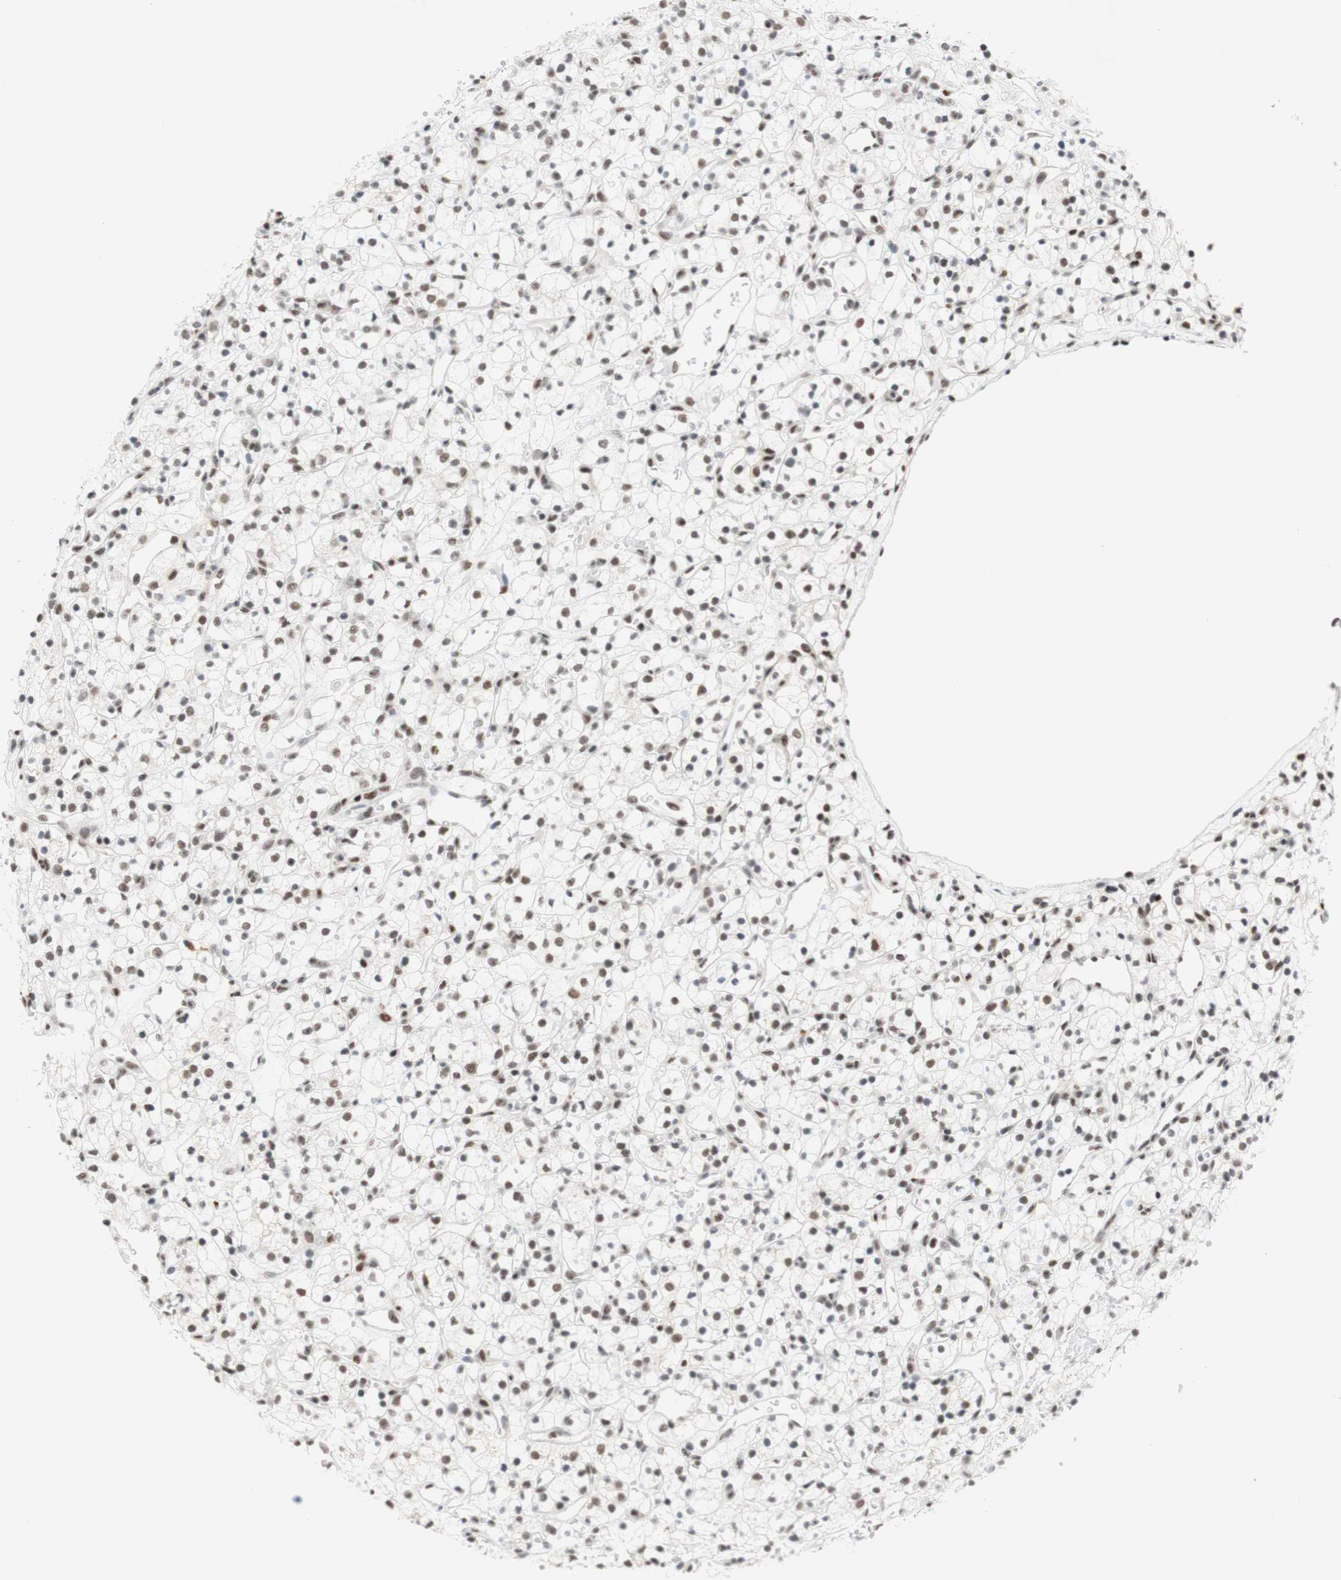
{"staining": {"intensity": "moderate", "quantity": ">75%", "location": "nuclear"}, "tissue": "renal cancer", "cell_type": "Tumor cells", "image_type": "cancer", "snomed": [{"axis": "morphology", "description": "Adenocarcinoma, NOS"}, {"axis": "topography", "description": "Kidney"}], "caption": "Brown immunohistochemical staining in renal cancer (adenocarcinoma) shows moderate nuclear positivity in approximately >75% of tumor cells.", "gene": "PRPF19", "patient": {"sex": "female", "age": 60}}